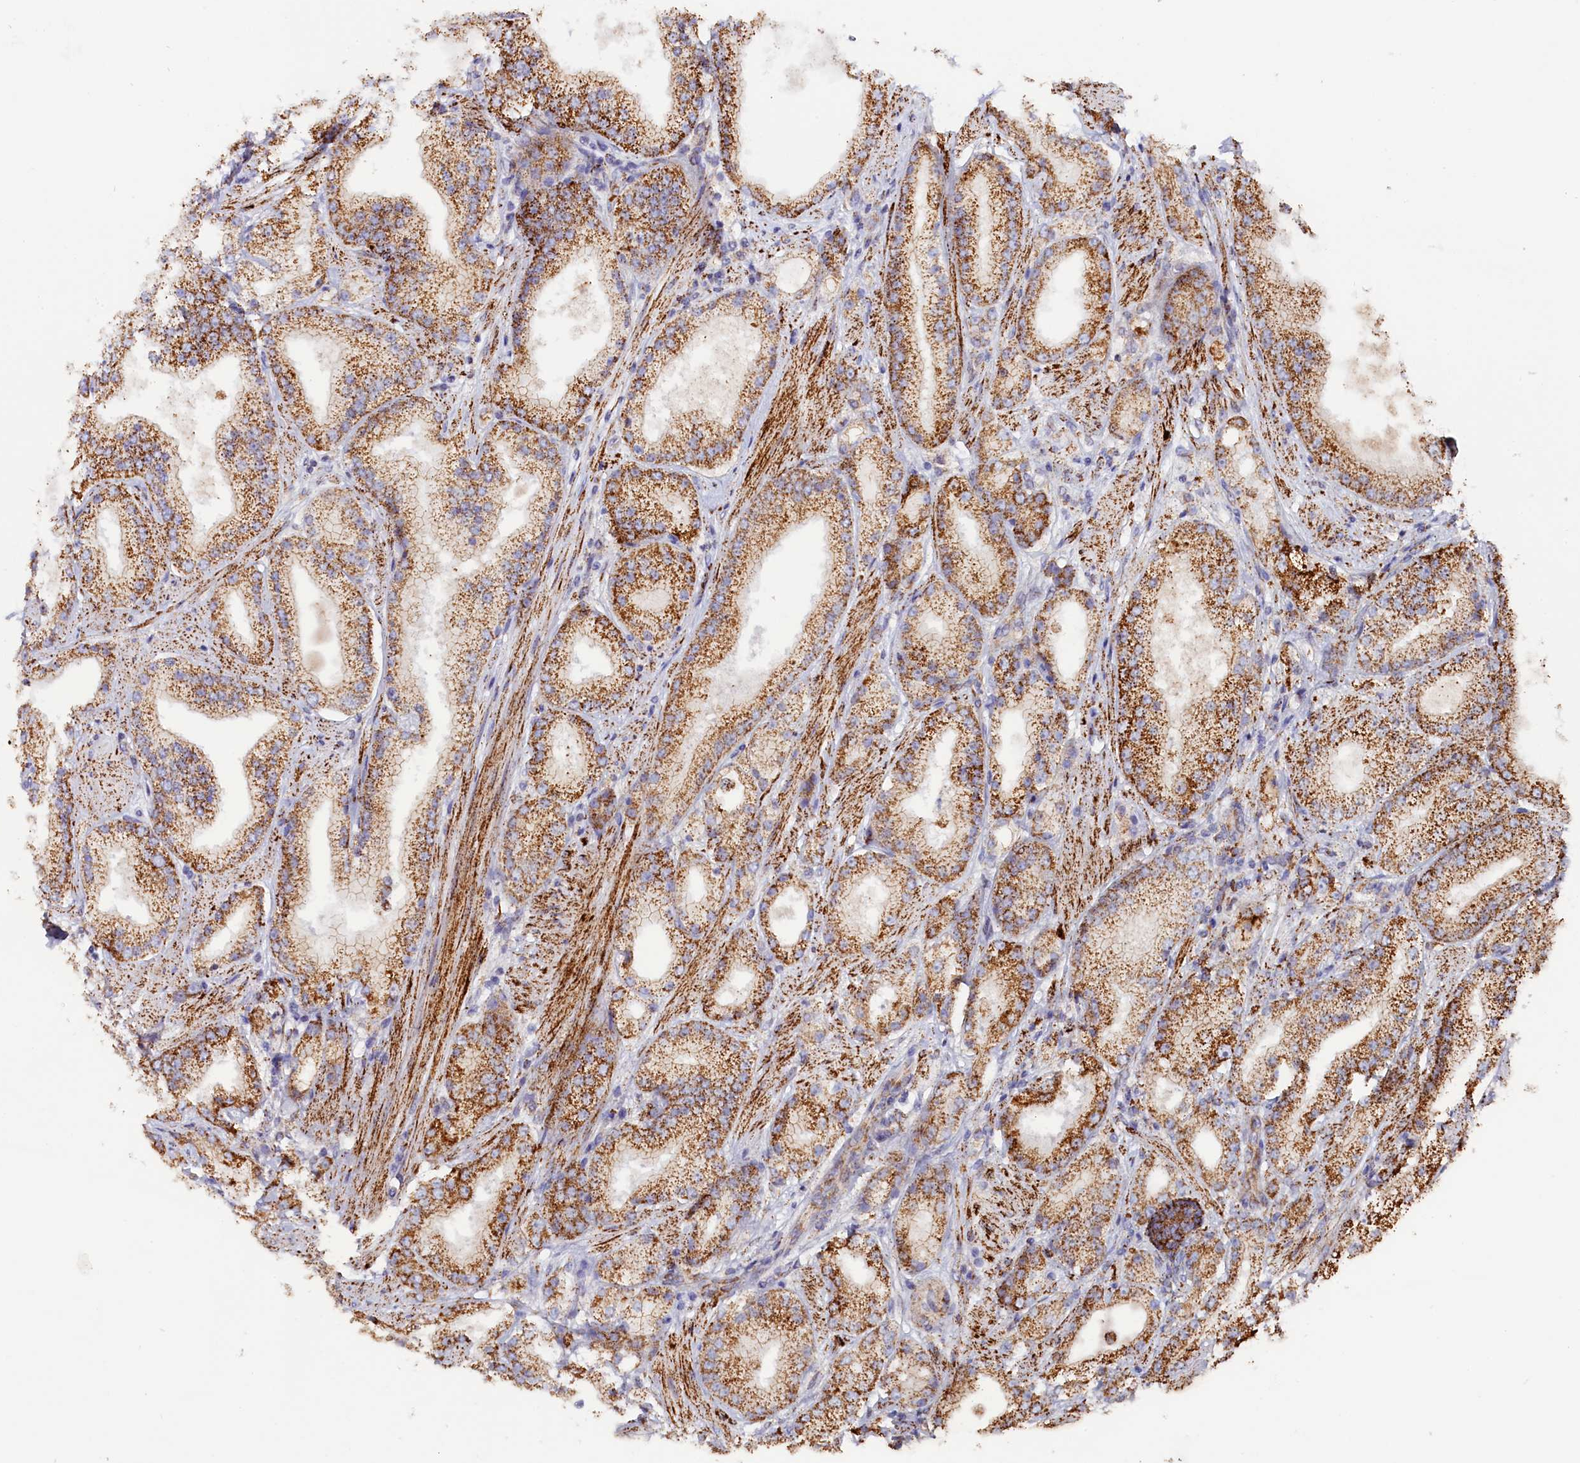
{"staining": {"intensity": "strong", "quantity": ">75%", "location": "cytoplasmic/membranous"}, "tissue": "prostate cancer", "cell_type": "Tumor cells", "image_type": "cancer", "snomed": [{"axis": "morphology", "description": "Adenocarcinoma, Low grade"}, {"axis": "topography", "description": "Prostate"}], "caption": "Protein staining of prostate cancer tissue exhibits strong cytoplasmic/membranous positivity in approximately >75% of tumor cells.", "gene": "AKTIP", "patient": {"sex": "male", "age": 67}}